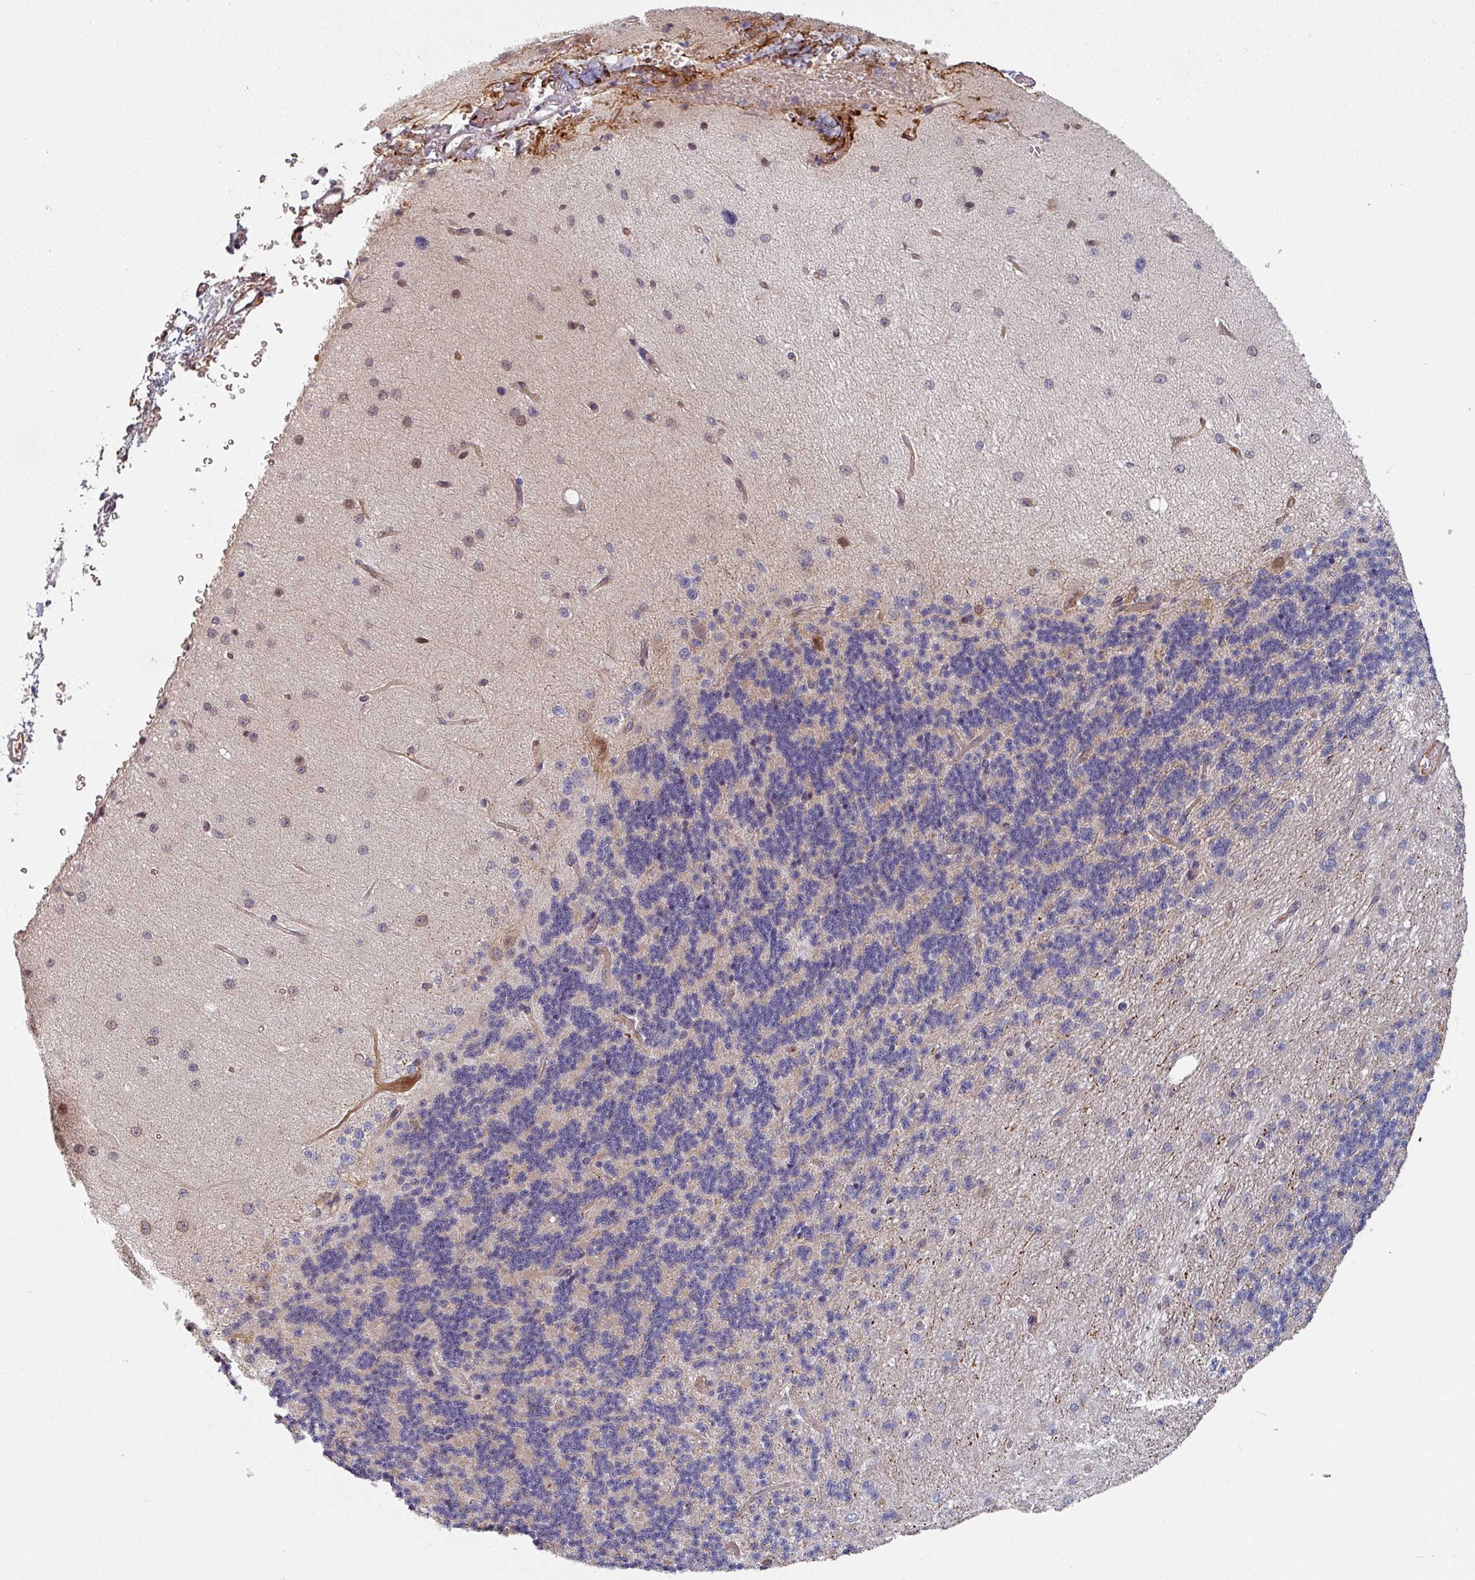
{"staining": {"intensity": "weak", "quantity": "25%-75%", "location": "cytoplasmic/membranous"}, "tissue": "cerebellum", "cell_type": "Cells in granular layer", "image_type": "normal", "snomed": [{"axis": "morphology", "description": "Normal tissue, NOS"}, {"axis": "topography", "description": "Cerebellum"}], "caption": "Brown immunohistochemical staining in normal cerebellum reveals weak cytoplasmic/membranous positivity in about 25%-75% of cells in granular layer.", "gene": "C4BPB", "patient": {"sex": "female", "age": 29}}